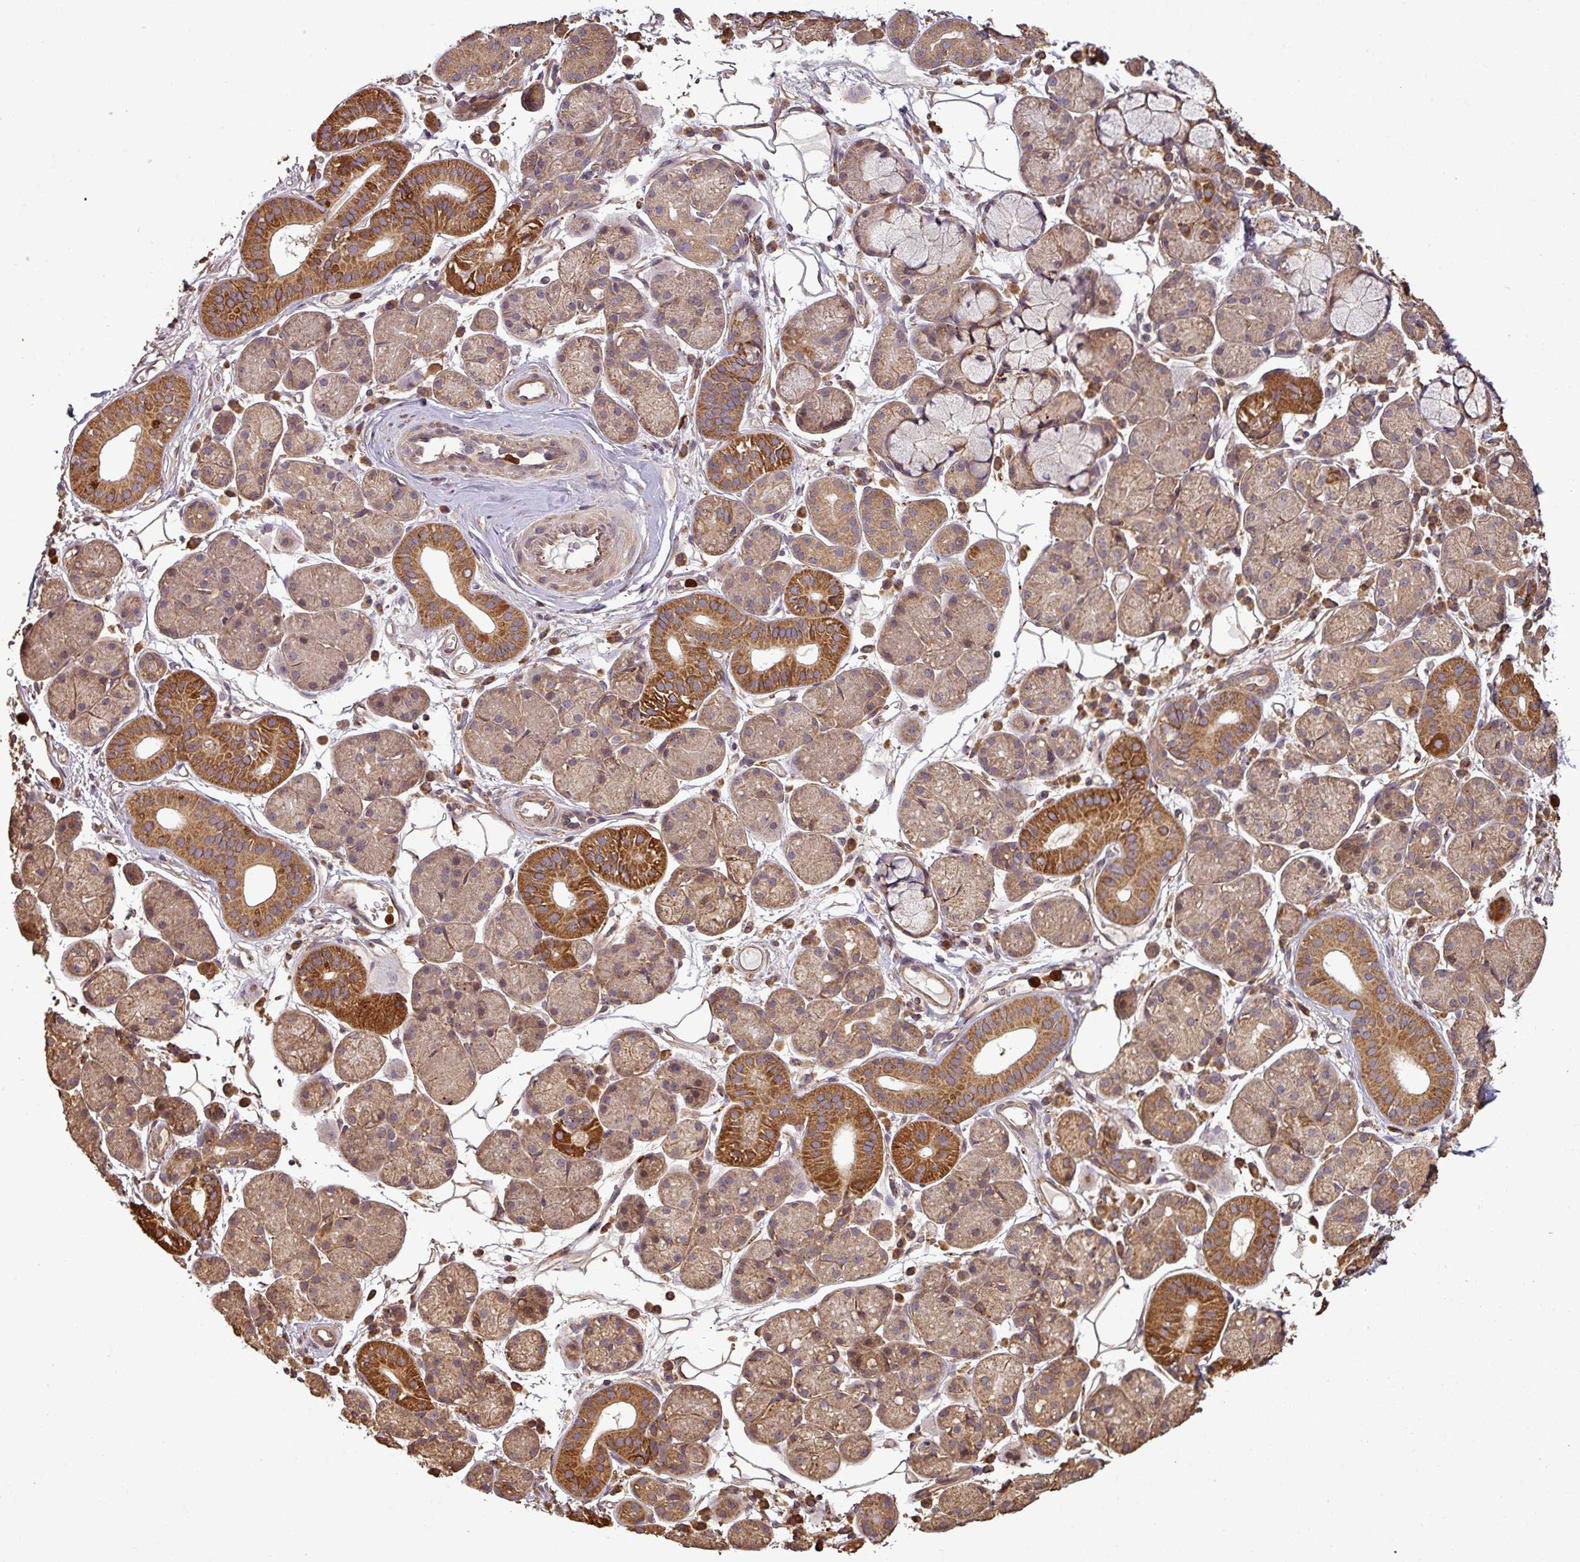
{"staining": {"intensity": "strong", "quantity": "25%-75%", "location": "cytoplasmic/membranous"}, "tissue": "salivary gland", "cell_type": "Glandular cells", "image_type": "normal", "snomed": [{"axis": "morphology", "description": "Squamous cell carcinoma, NOS"}, {"axis": "topography", "description": "Skin"}, {"axis": "topography", "description": "Head-Neck"}], "caption": "The photomicrograph reveals immunohistochemical staining of normal salivary gland. There is strong cytoplasmic/membranous staining is appreciated in about 25%-75% of glandular cells. Immunohistochemistry (ihc) stains the protein in brown and the nuclei are stained blue.", "gene": "PLEKHM1", "patient": {"sex": "male", "age": 80}}